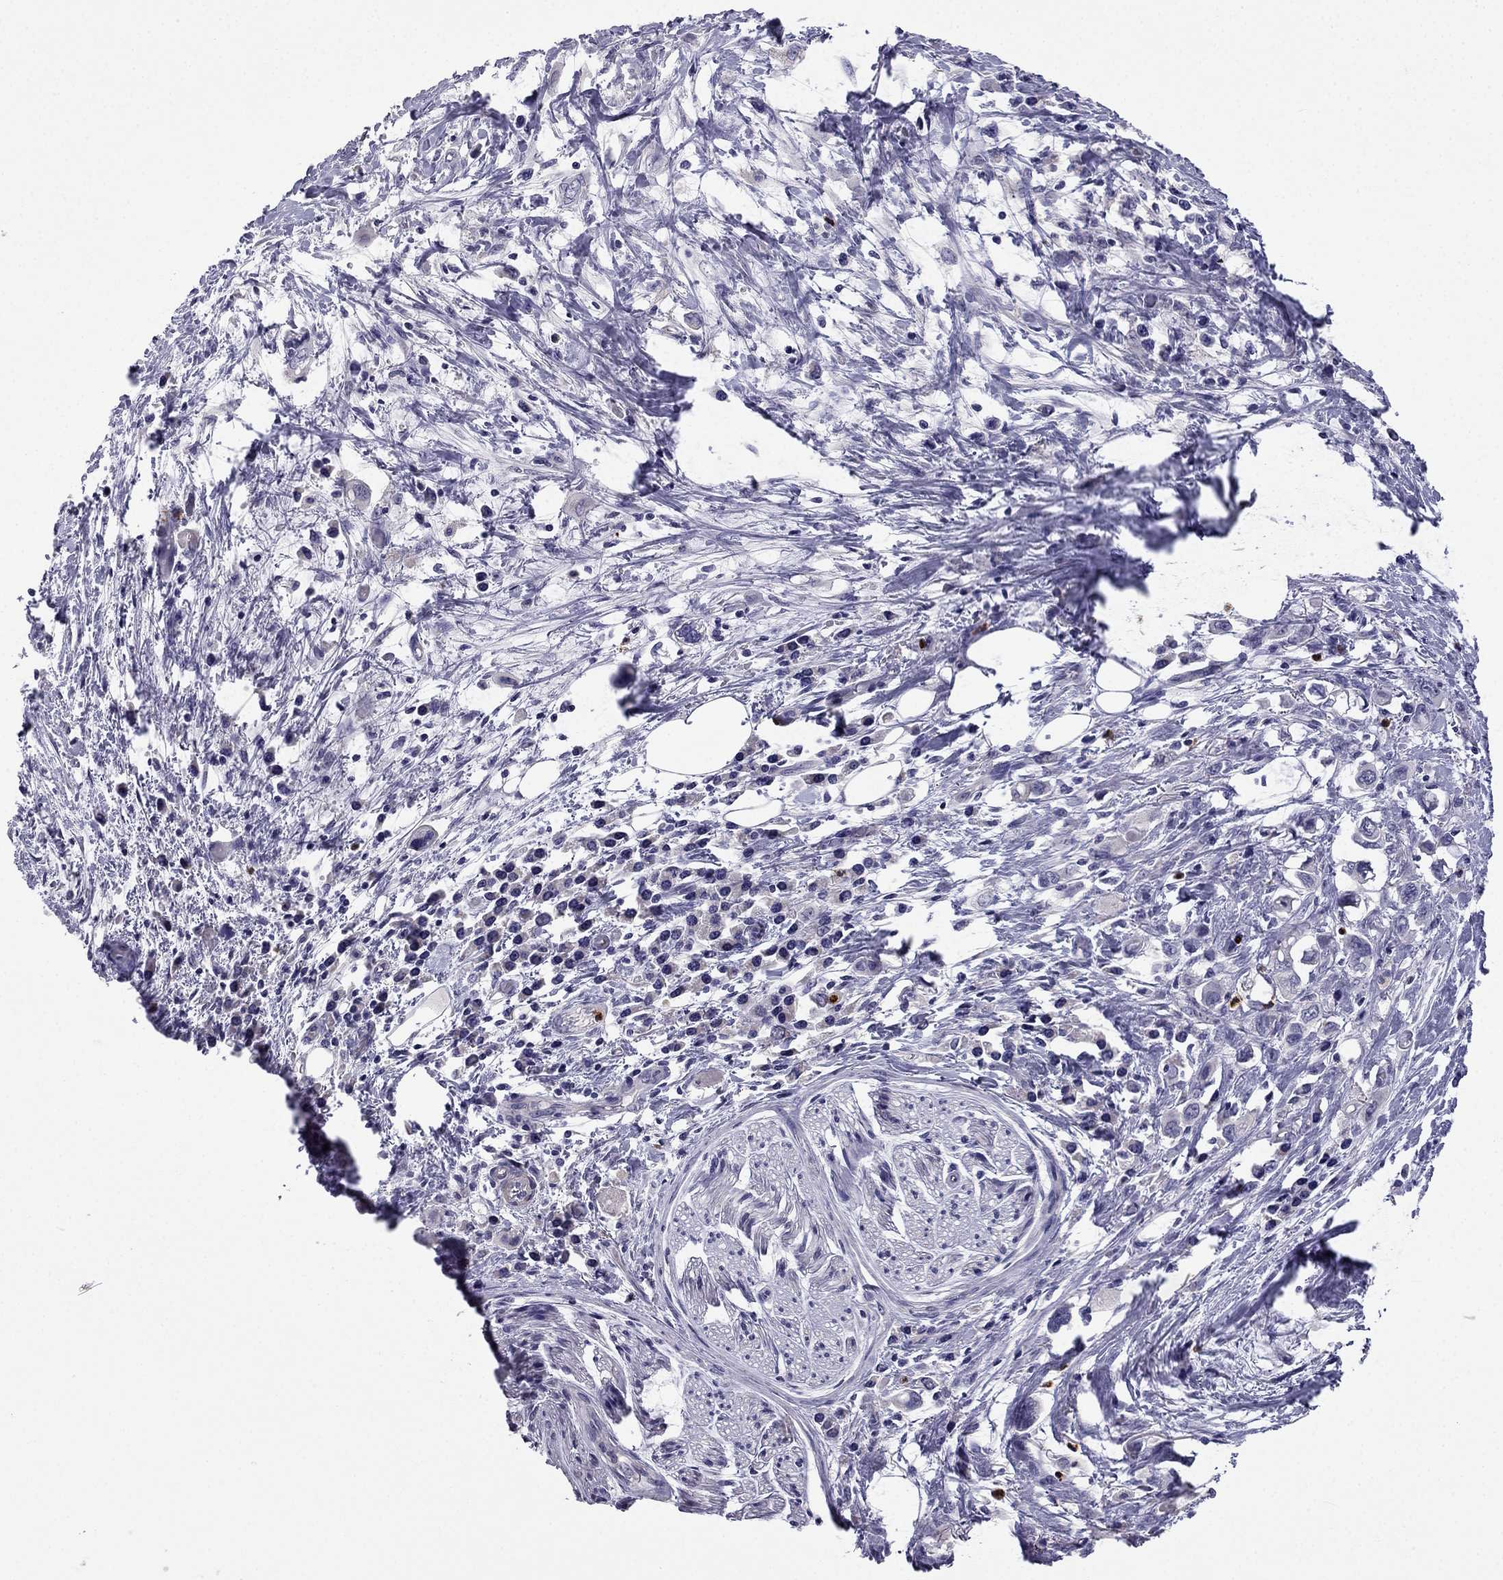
{"staining": {"intensity": "negative", "quantity": "none", "location": "none"}, "tissue": "stomach cancer", "cell_type": "Tumor cells", "image_type": "cancer", "snomed": [{"axis": "morphology", "description": "Adenocarcinoma, NOS"}, {"axis": "topography", "description": "Stomach, upper"}], "caption": "Stomach adenocarcinoma was stained to show a protein in brown. There is no significant positivity in tumor cells. The staining is performed using DAB brown chromogen with nuclei counter-stained in using hematoxylin.", "gene": "C16orf89", "patient": {"sex": "male", "age": 75}}